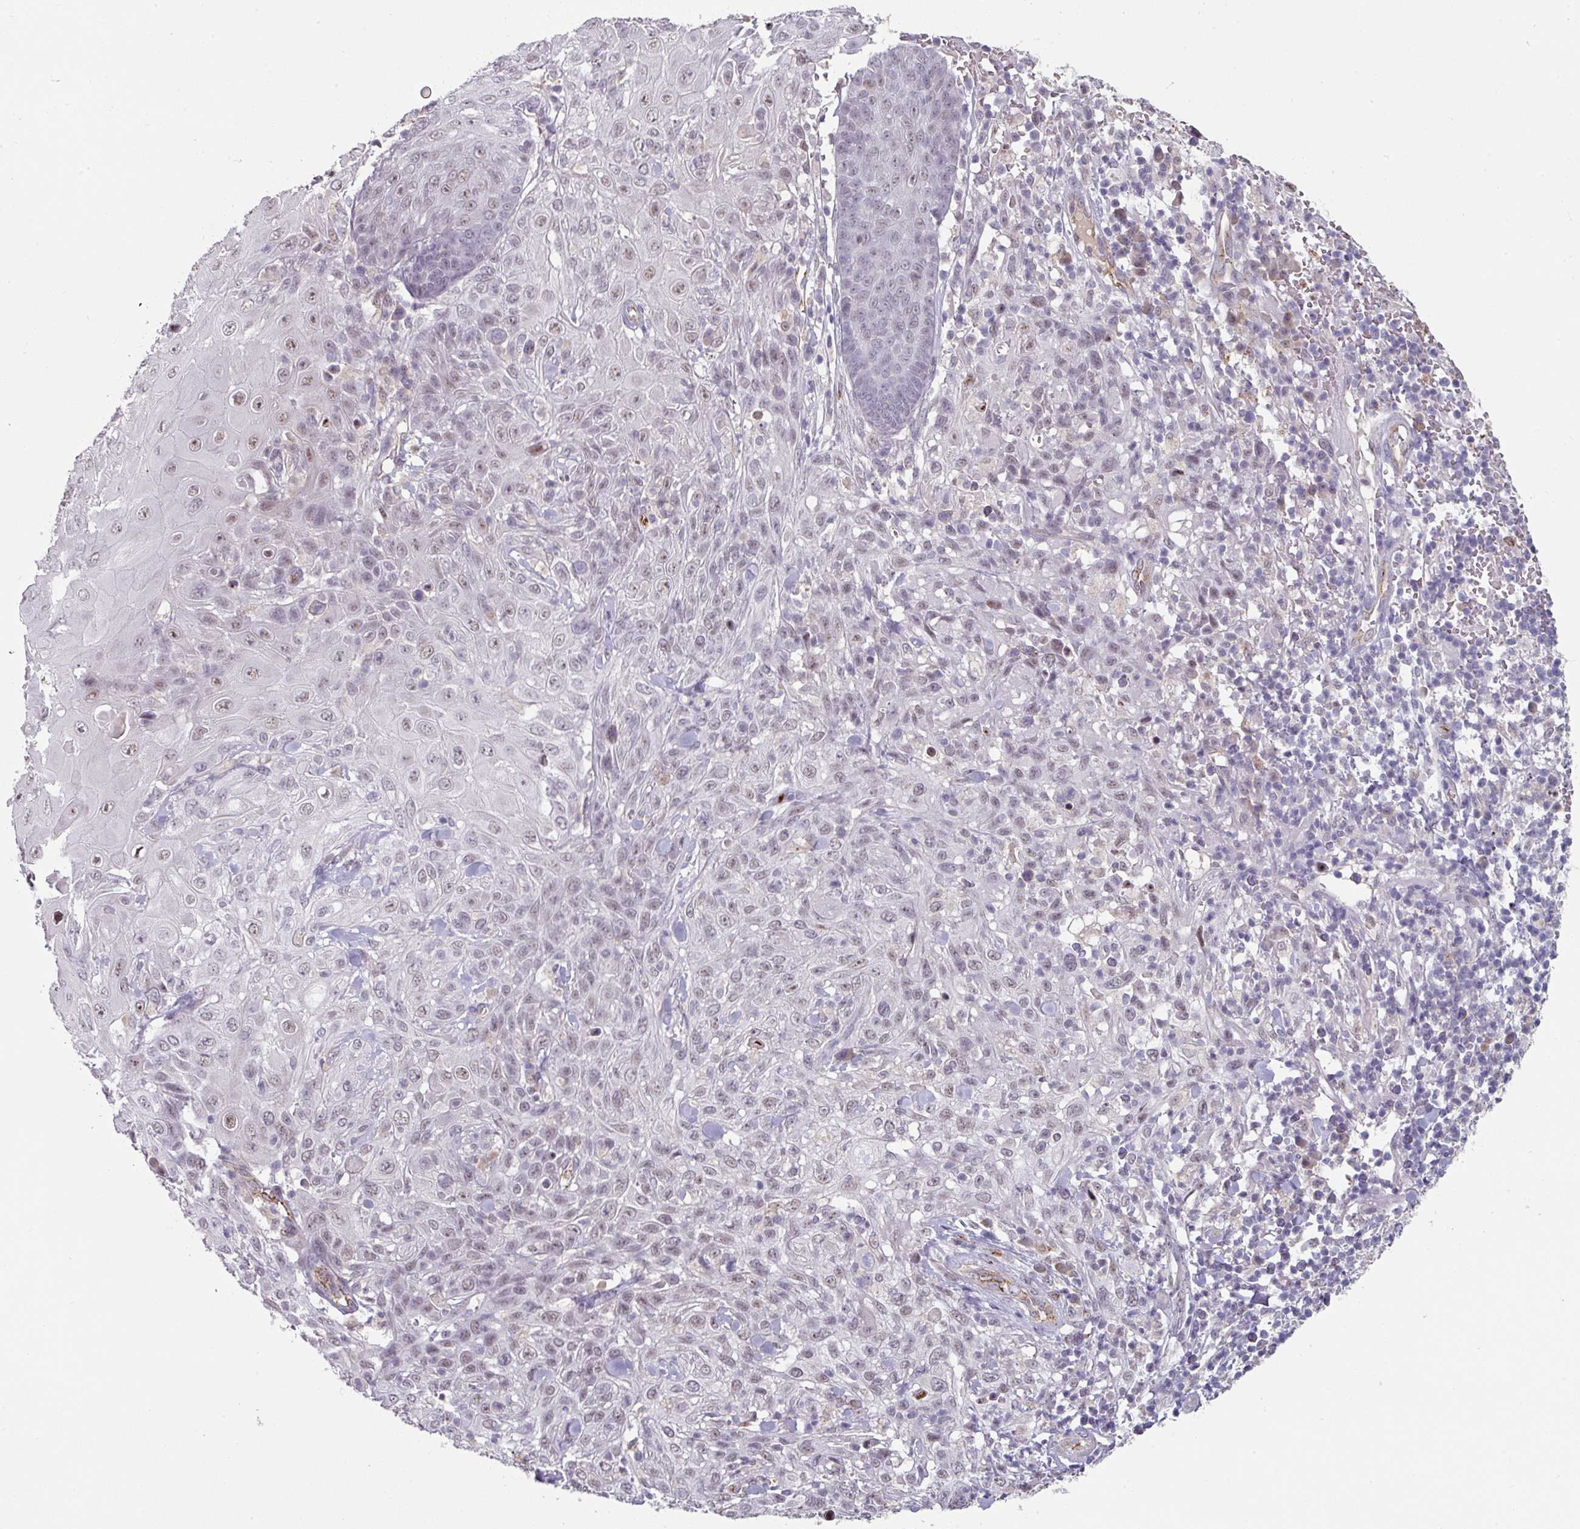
{"staining": {"intensity": "moderate", "quantity": "25%-75%", "location": "nuclear"}, "tissue": "skin cancer", "cell_type": "Tumor cells", "image_type": "cancer", "snomed": [{"axis": "morphology", "description": "Normal tissue, NOS"}, {"axis": "morphology", "description": "Squamous cell carcinoma, NOS"}, {"axis": "topography", "description": "Skin"}, {"axis": "topography", "description": "Cartilage tissue"}], "caption": "A medium amount of moderate nuclear expression is seen in approximately 25%-75% of tumor cells in squamous cell carcinoma (skin) tissue.", "gene": "SIDT2", "patient": {"sex": "female", "age": 79}}